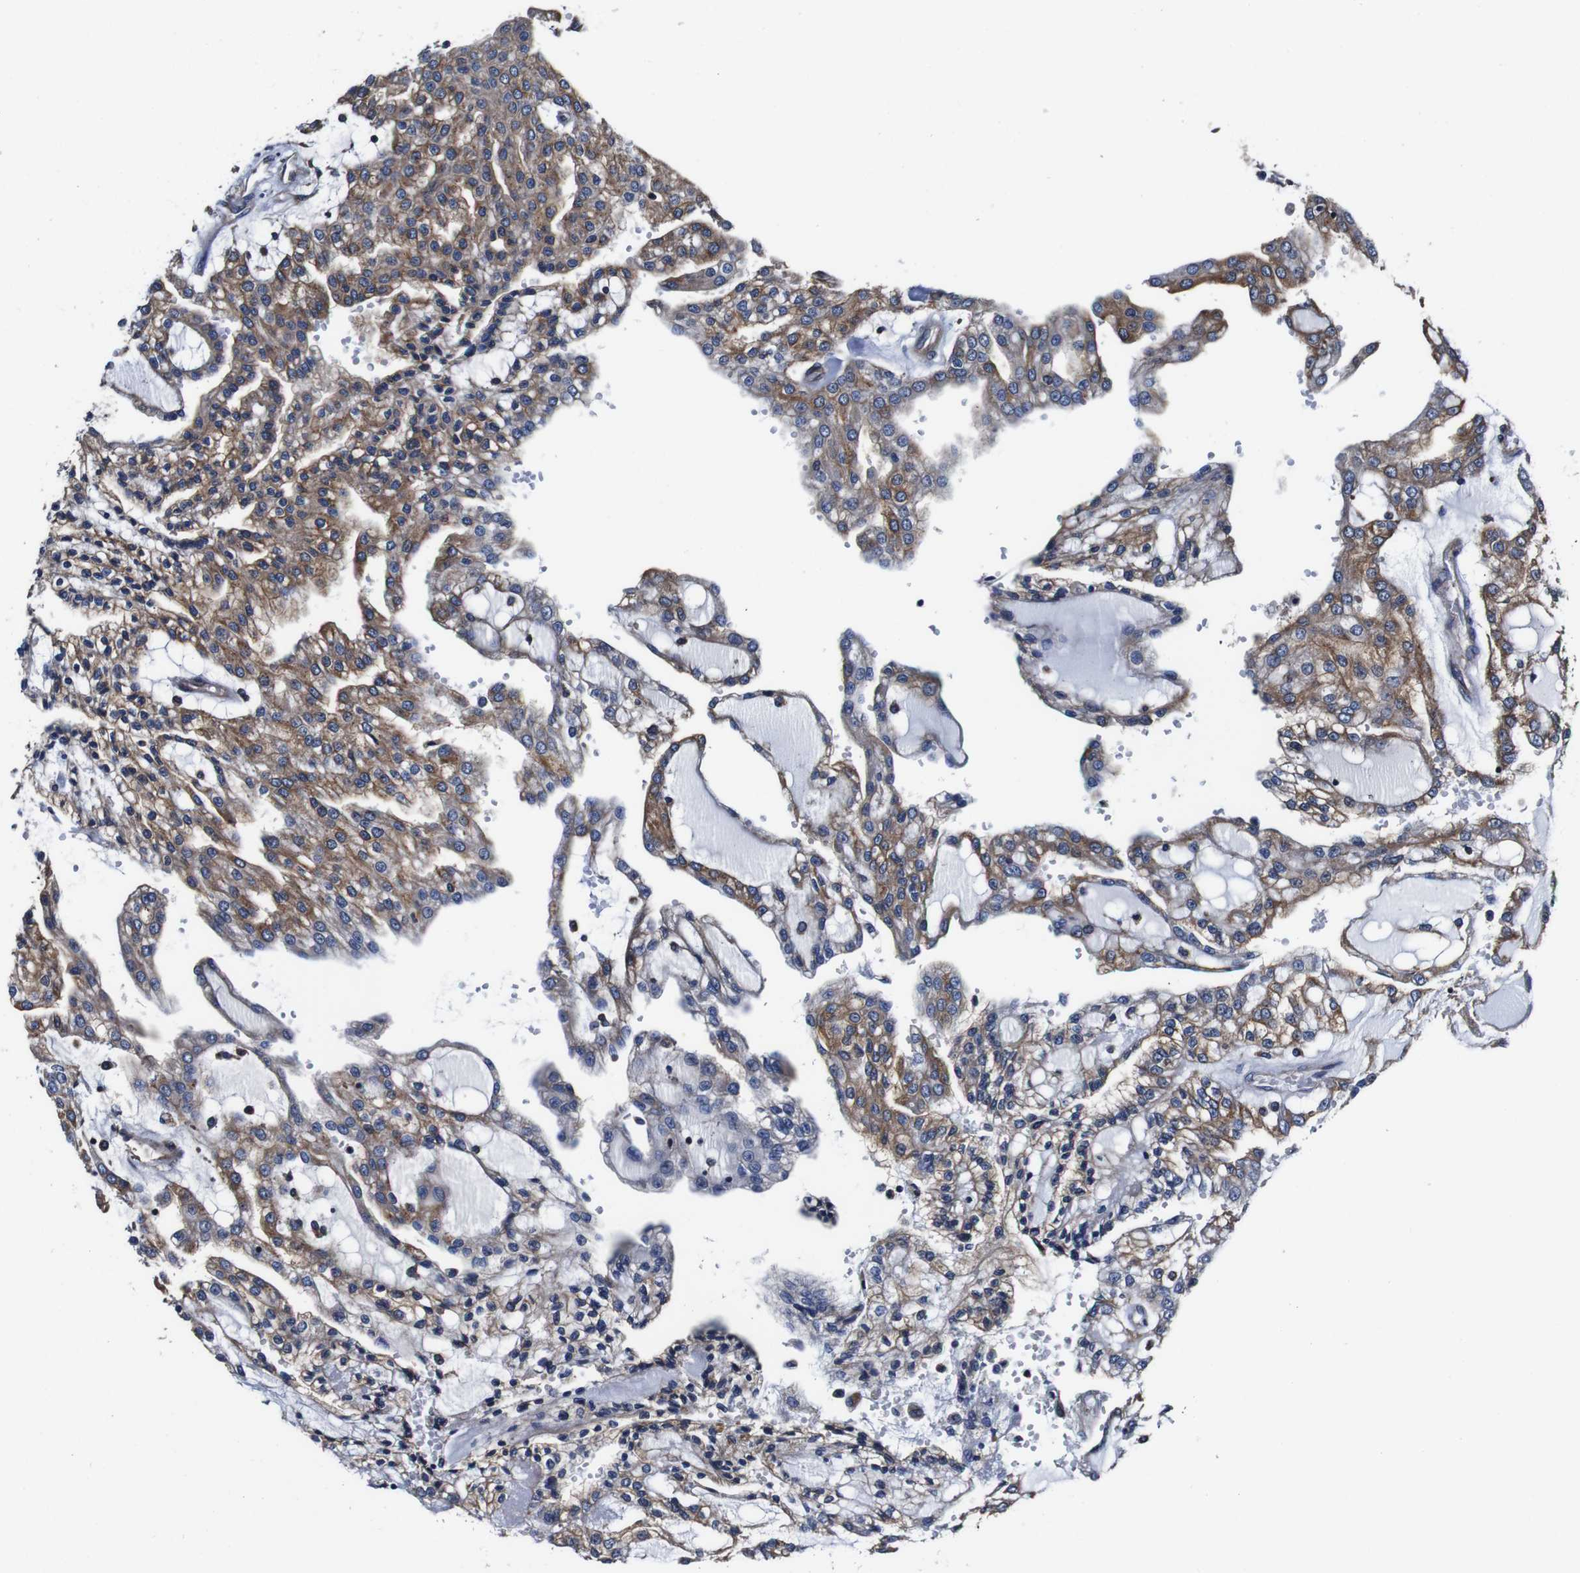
{"staining": {"intensity": "moderate", "quantity": ">75%", "location": "cytoplasmic/membranous"}, "tissue": "renal cancer", "cell_type": "Tumor cells", "image_type": "cancer", "snomed": [{"axis": "morphology", "description": "Adenocarcinoma, NOS"}, {"axis": "topography", "description": "Kidney"}], "caption": "Renal cancer stained with a protein marker exhibits moderate staining in tumor cells.", "gene": "PDCD6IP", "patient": {"sex": "male", "age": 63}}